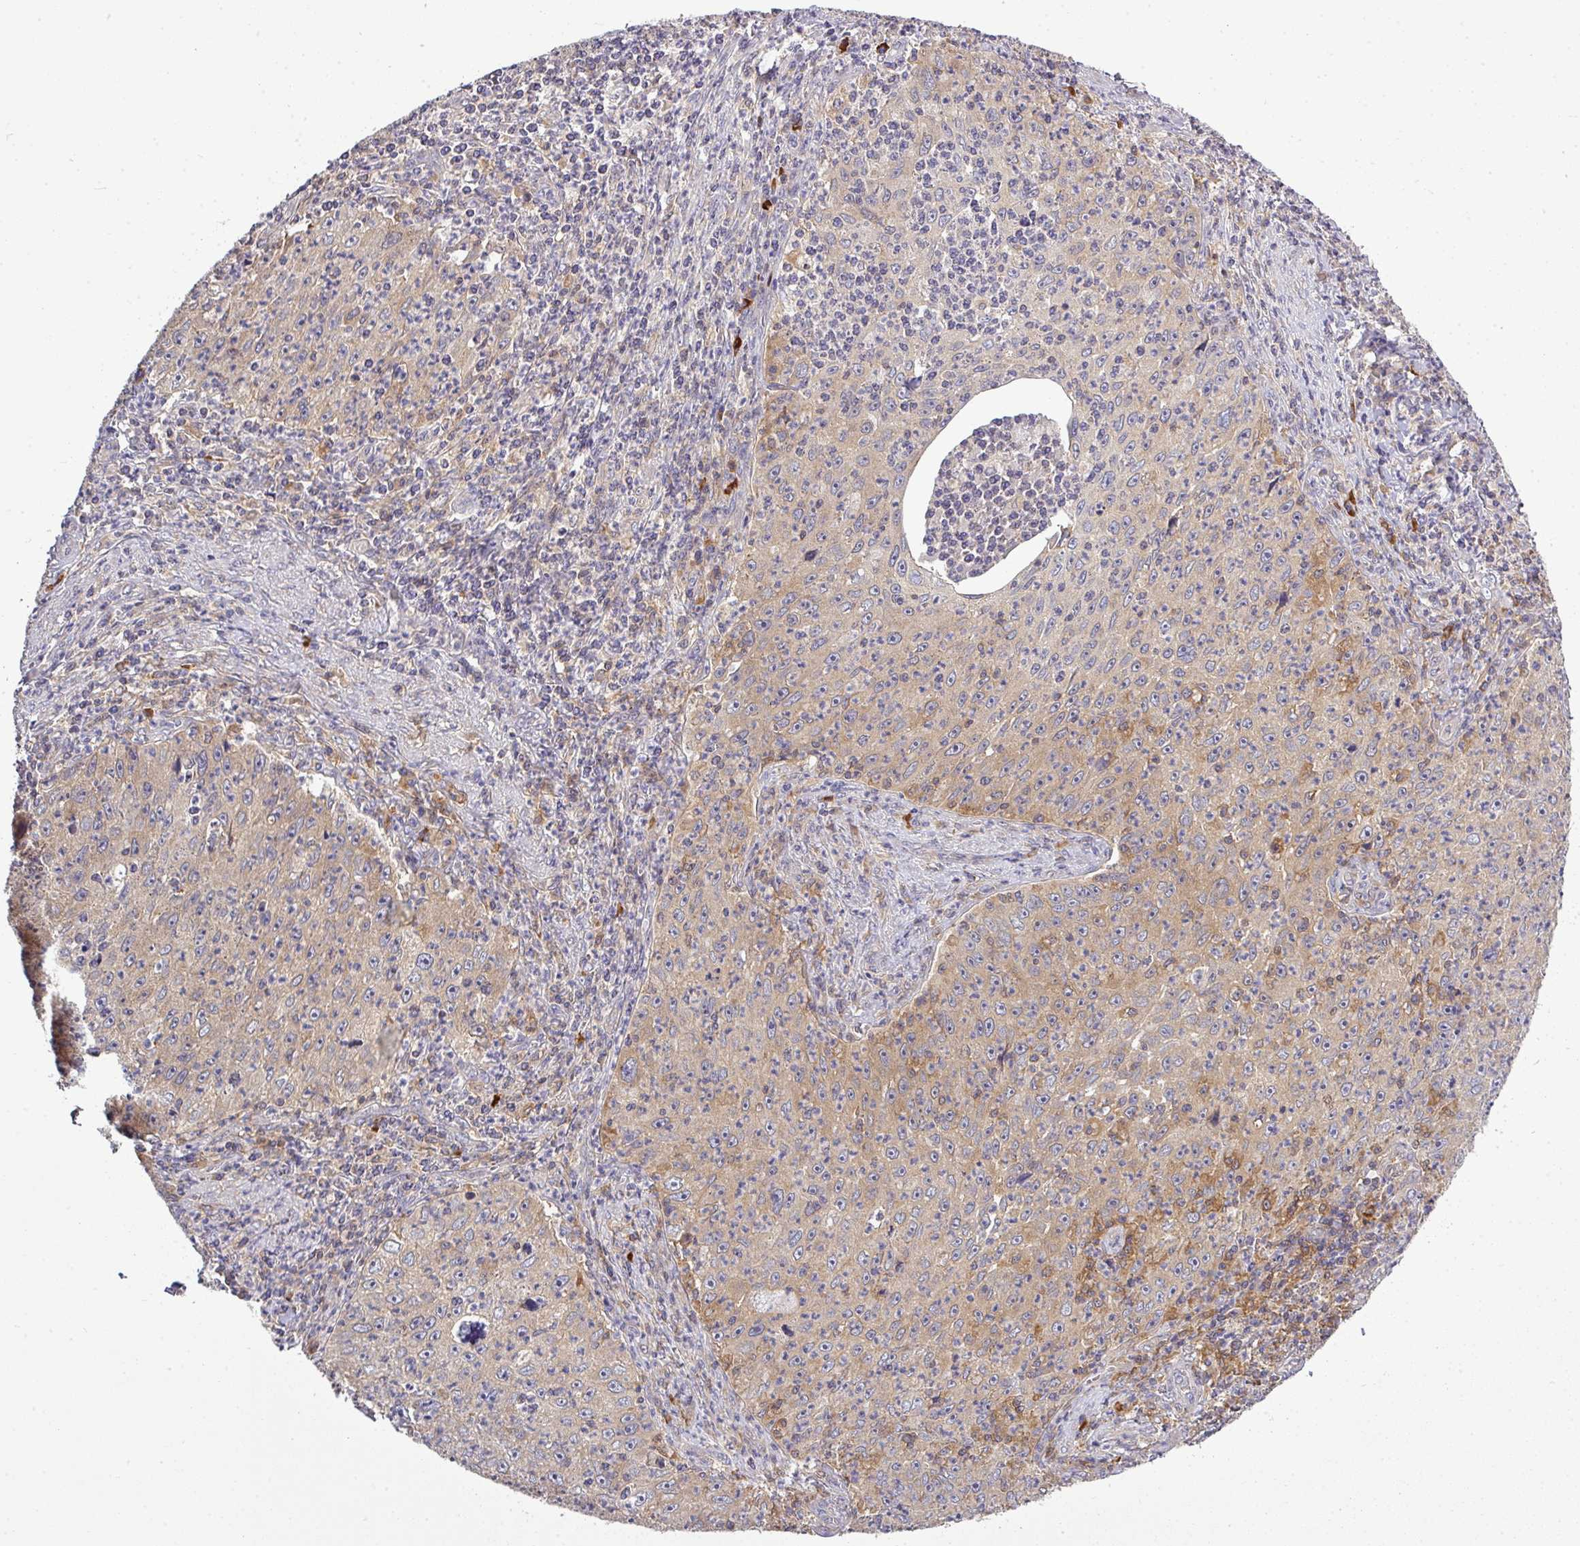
{"staining": {"intensity": "weak", "quantity": "25%-75%", "location": "cytoplasmic/membranous"}, "tissue": "cervical cancer", "cell_type": "Tumor cells", "image_type": "cancer", "snomed": [{"axis": "morphology", "description": "Squamous cell carcinoma, NOS"}, {"axis": "topography", "description": "Cervix"}], "caption": "Cervical squamous cell carcinoma stained with DAB immunohistochemistry (IHC) demonstrates low levels of weak cytoplasmic/membranous positivity in approximately 25%-75% of tumor cells.", "gene": "STAT5A", "patient": {"sex": "female", "age": 30}}